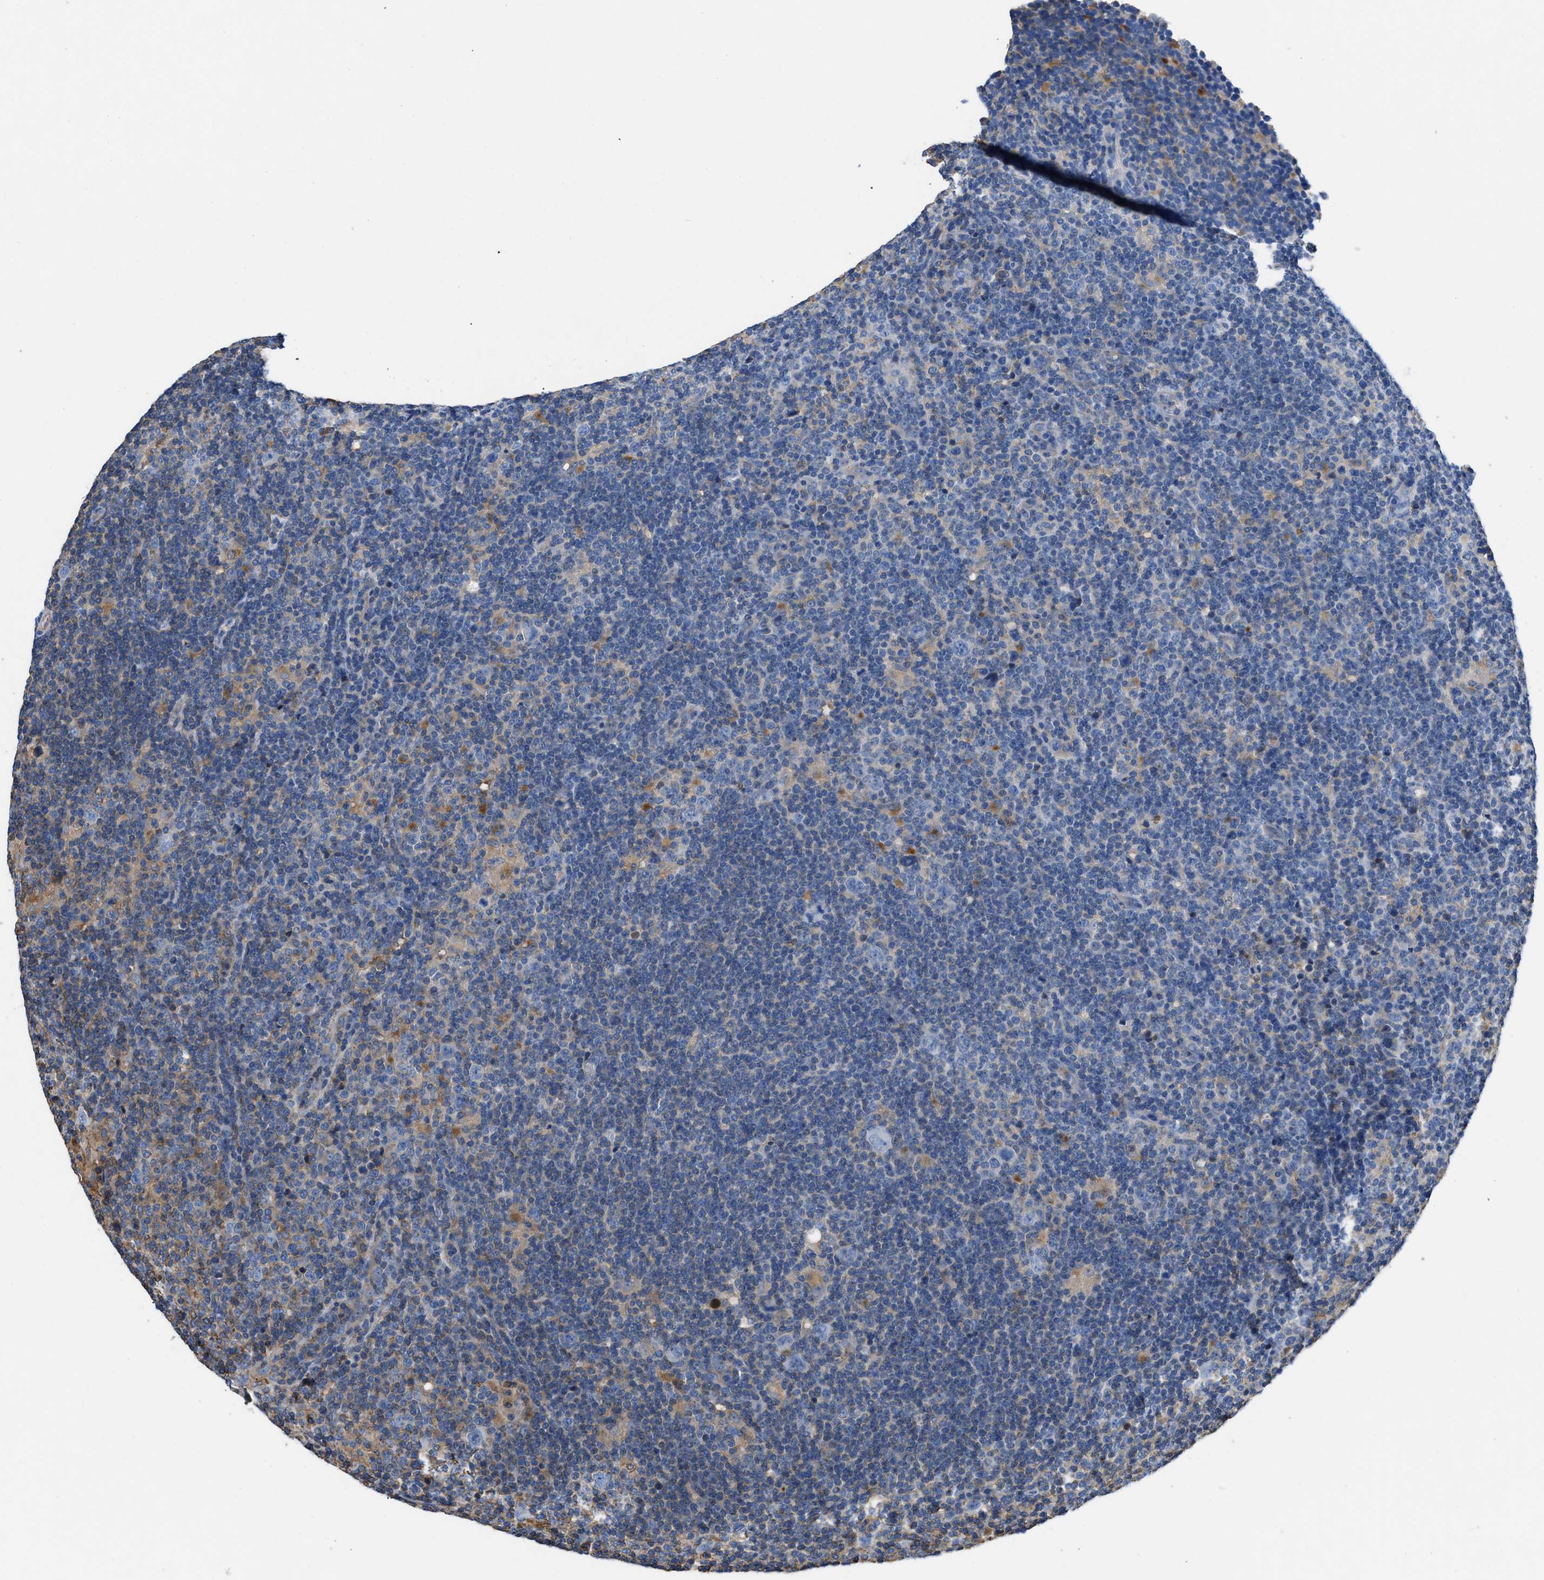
{"staining": {"intensity": "negative", "quantity": "none", "location": "none"}, "tissue": "lymphoma", "cell_type": "Tumor cells", "image_type": "cancer", "snomed": [{"axis": "morphology", "description": "Hodgkin's disease, NOS"}, {"axis": "topography", "description": "Lymph node"}], "caption": "Immunohistochemical staining of human Hodgkin's disease displays no significant positivity in tumor cells. The staining was performed using DAB (3,3'-diaminobenzidine) to visualize the protein expression in brown, while the nuclei were stained in blue with hematoxylin (Magnification: 20x).", "gene": "ATP6V0D1", "patient": {"sex": "female", "age": 57}}